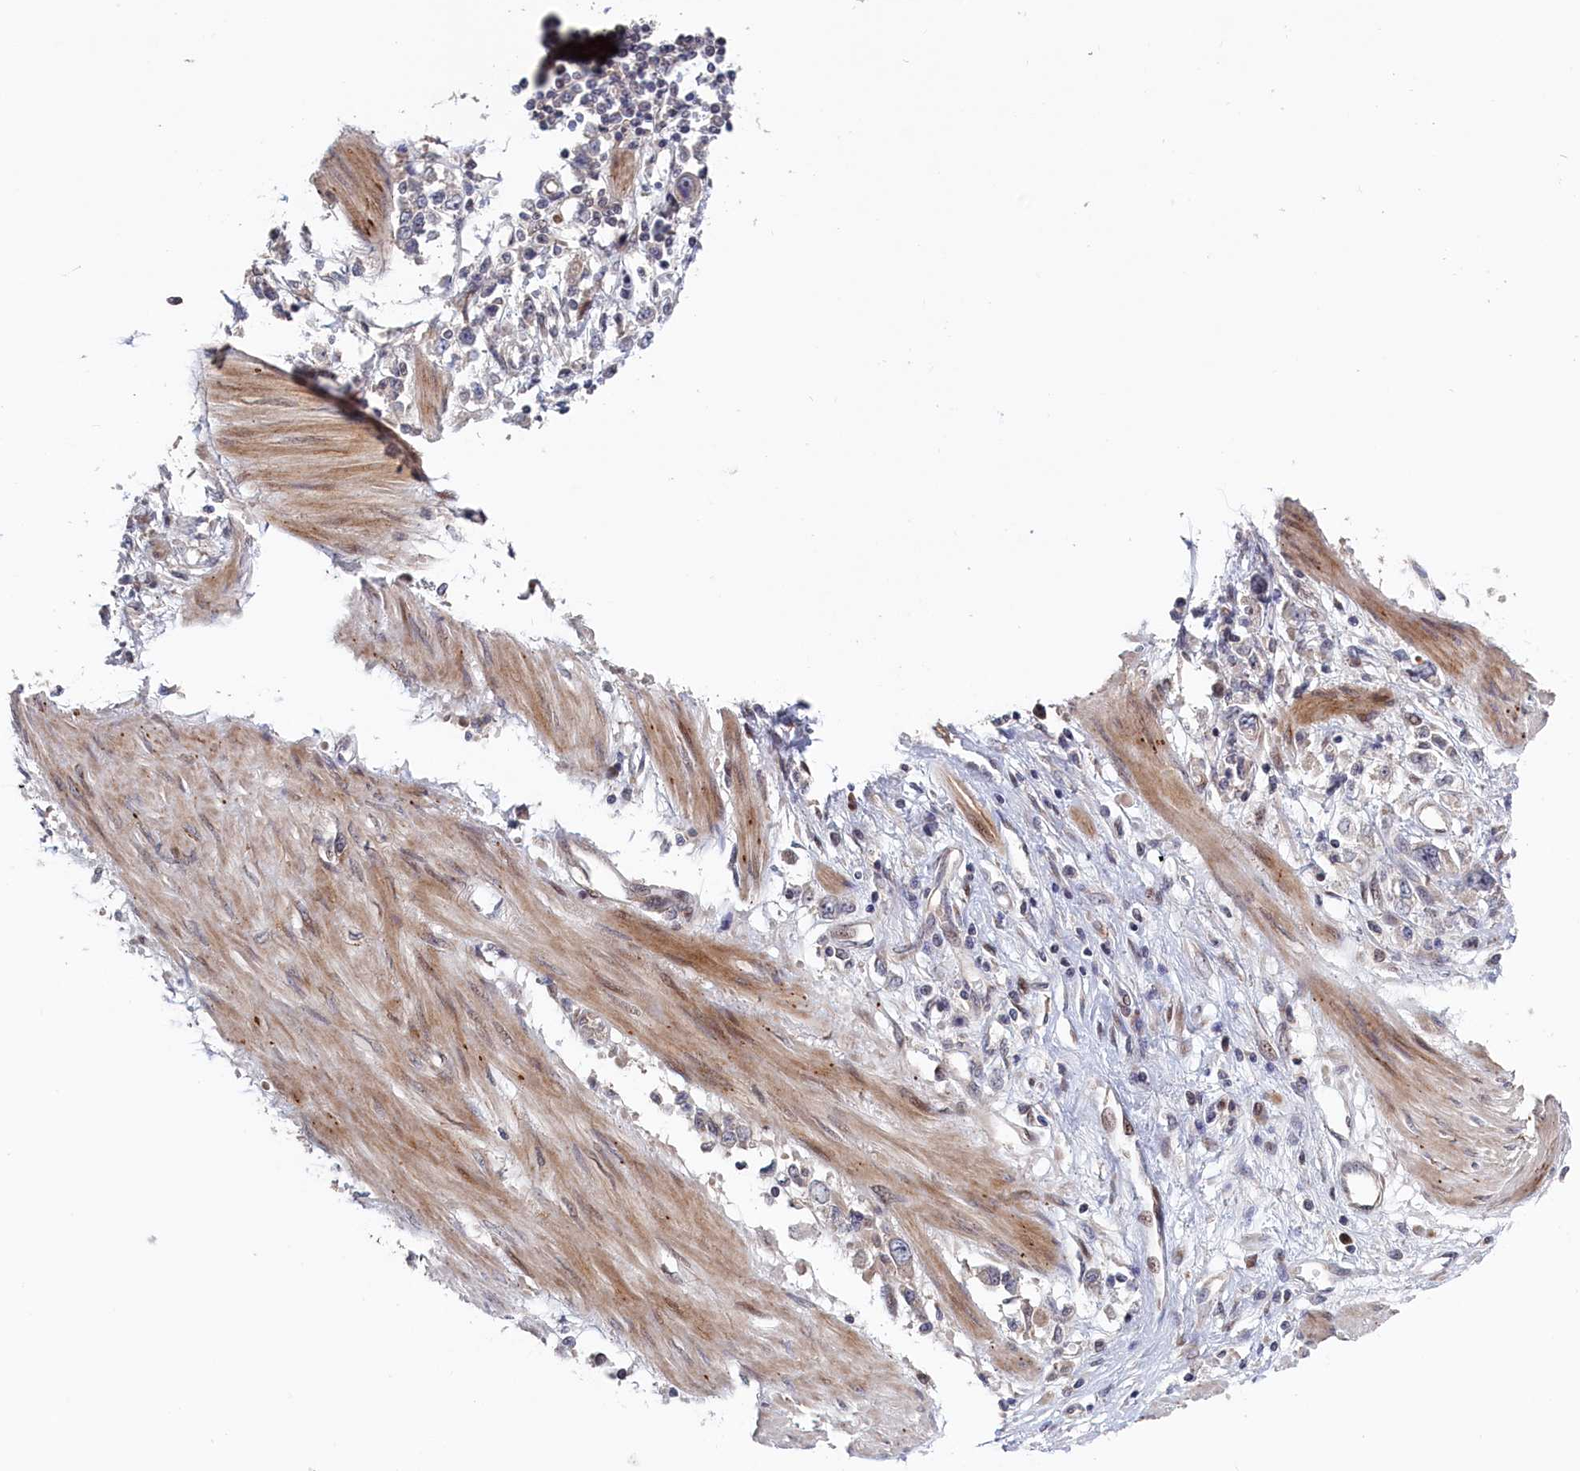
{"staining": {"intensity": "weak", "quantity": "<25%", "location": "cytoplasmic/membranous"}, "tissue": "stomach cancer", "cell_type": "Tumor cells", "image_type": "cancer", "snomed": [{"axis": "morphology", "description": "Adenocarcinoma, NOS"}, {"axis": "topography", "description": "Stomach"}], "caption": "A photomicrograph of stomach cancer stained for a protein reveals no brown staining in tumor cells. (Brightfield microscopy of DAB immunohistochemistry (IHC) at high magnification).", "gene": "LSG1", "patient": {"sex": "female", "age": 76}}